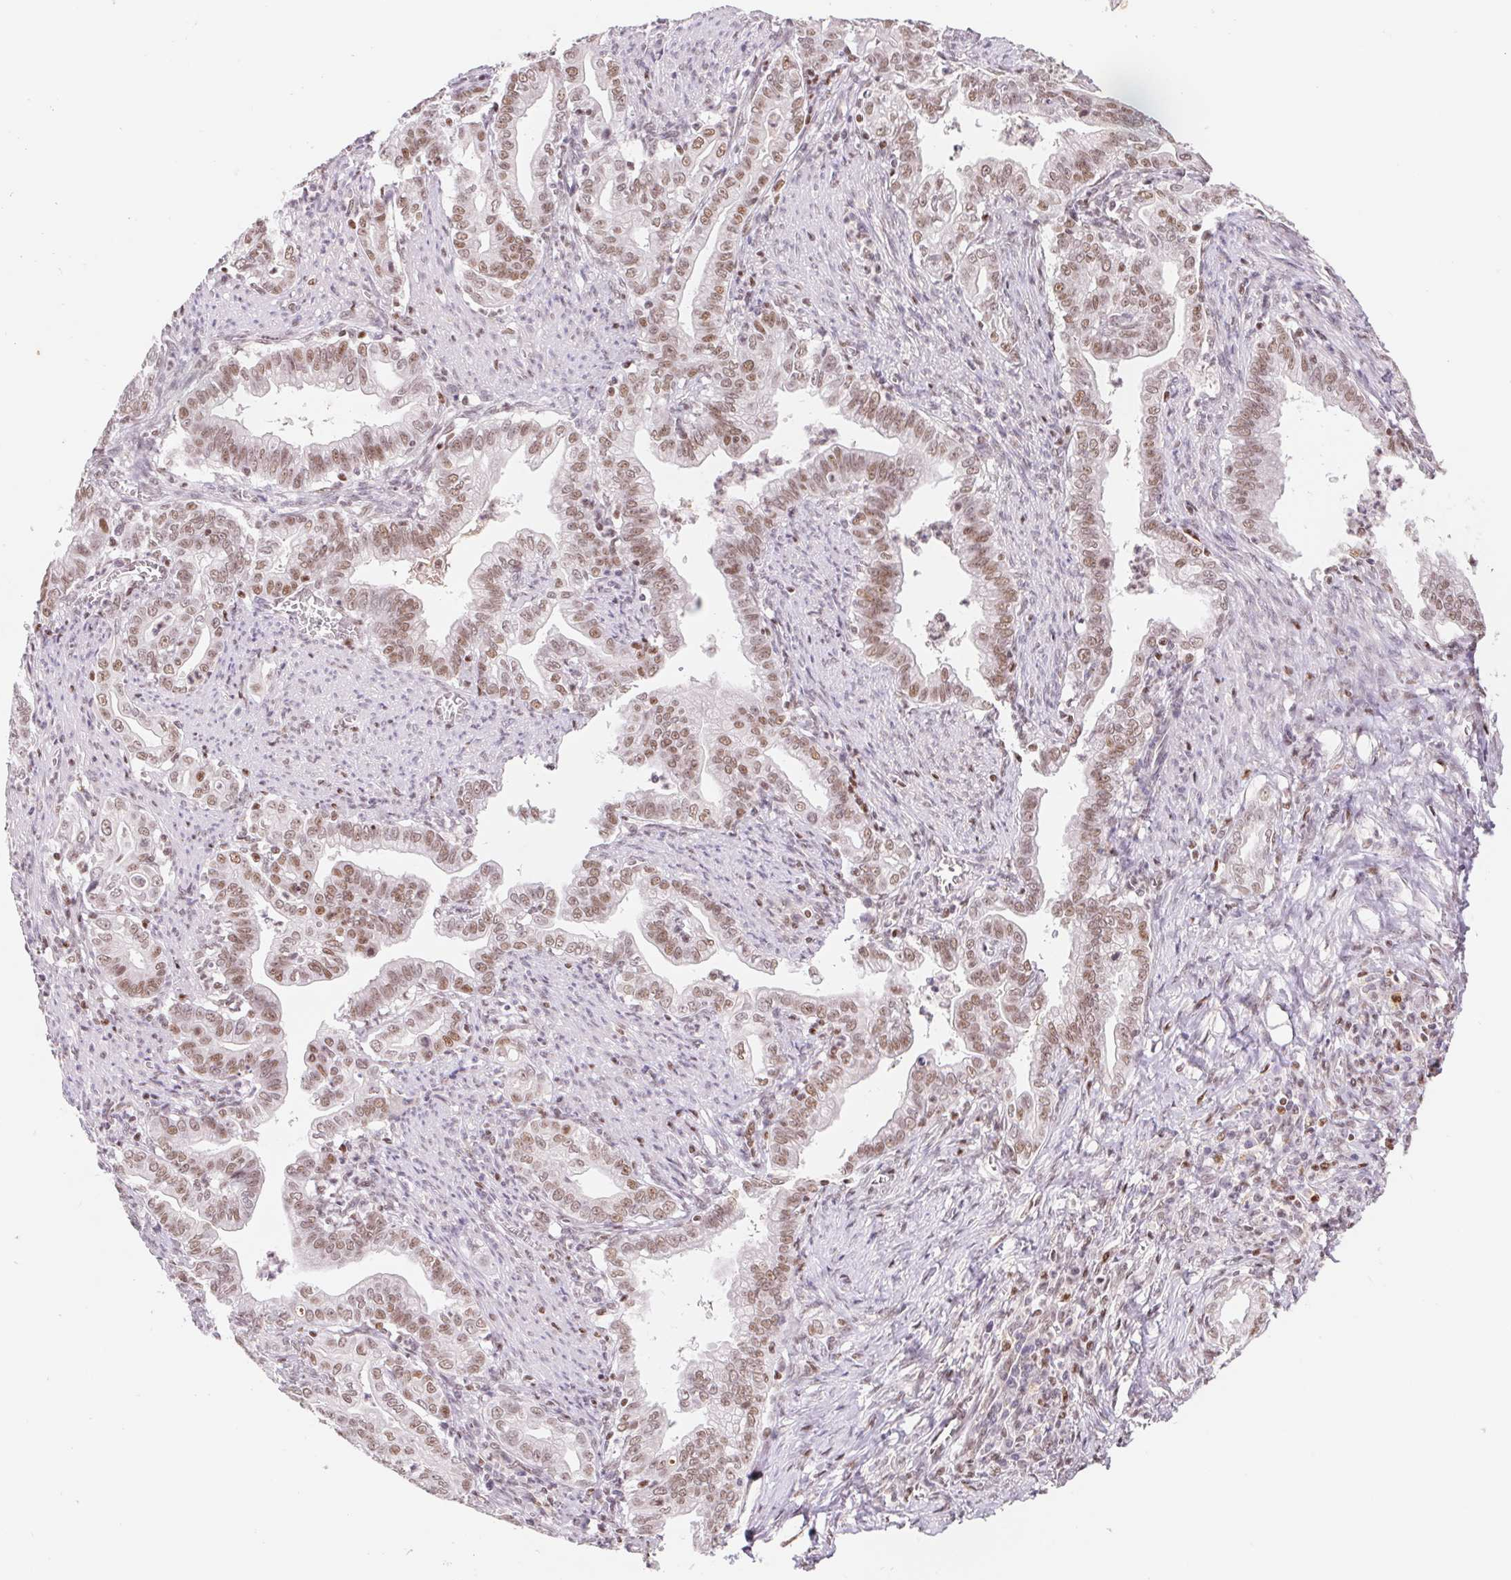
{"staining": {"intensity": "moderate", "quantity": "25%-75%", "location": "nuclear"}, "tissue": "stomach cancer", "cell_type": "Tumor cells", "image_type": "cancer", "snomed": [{"axis": "morphology", "description": "Adenocarcinoma, NOS"}, {"axis": "topography", "description": "Stomach, upper"}], "caption": "Protein analysis of adenocarcinoma (stomach) tissue exhibits moderate nuclear expression in about 25%-75% of tumor cells.", "gene": "TRERF1", "patient": {"sex": "female", "age": 79}}